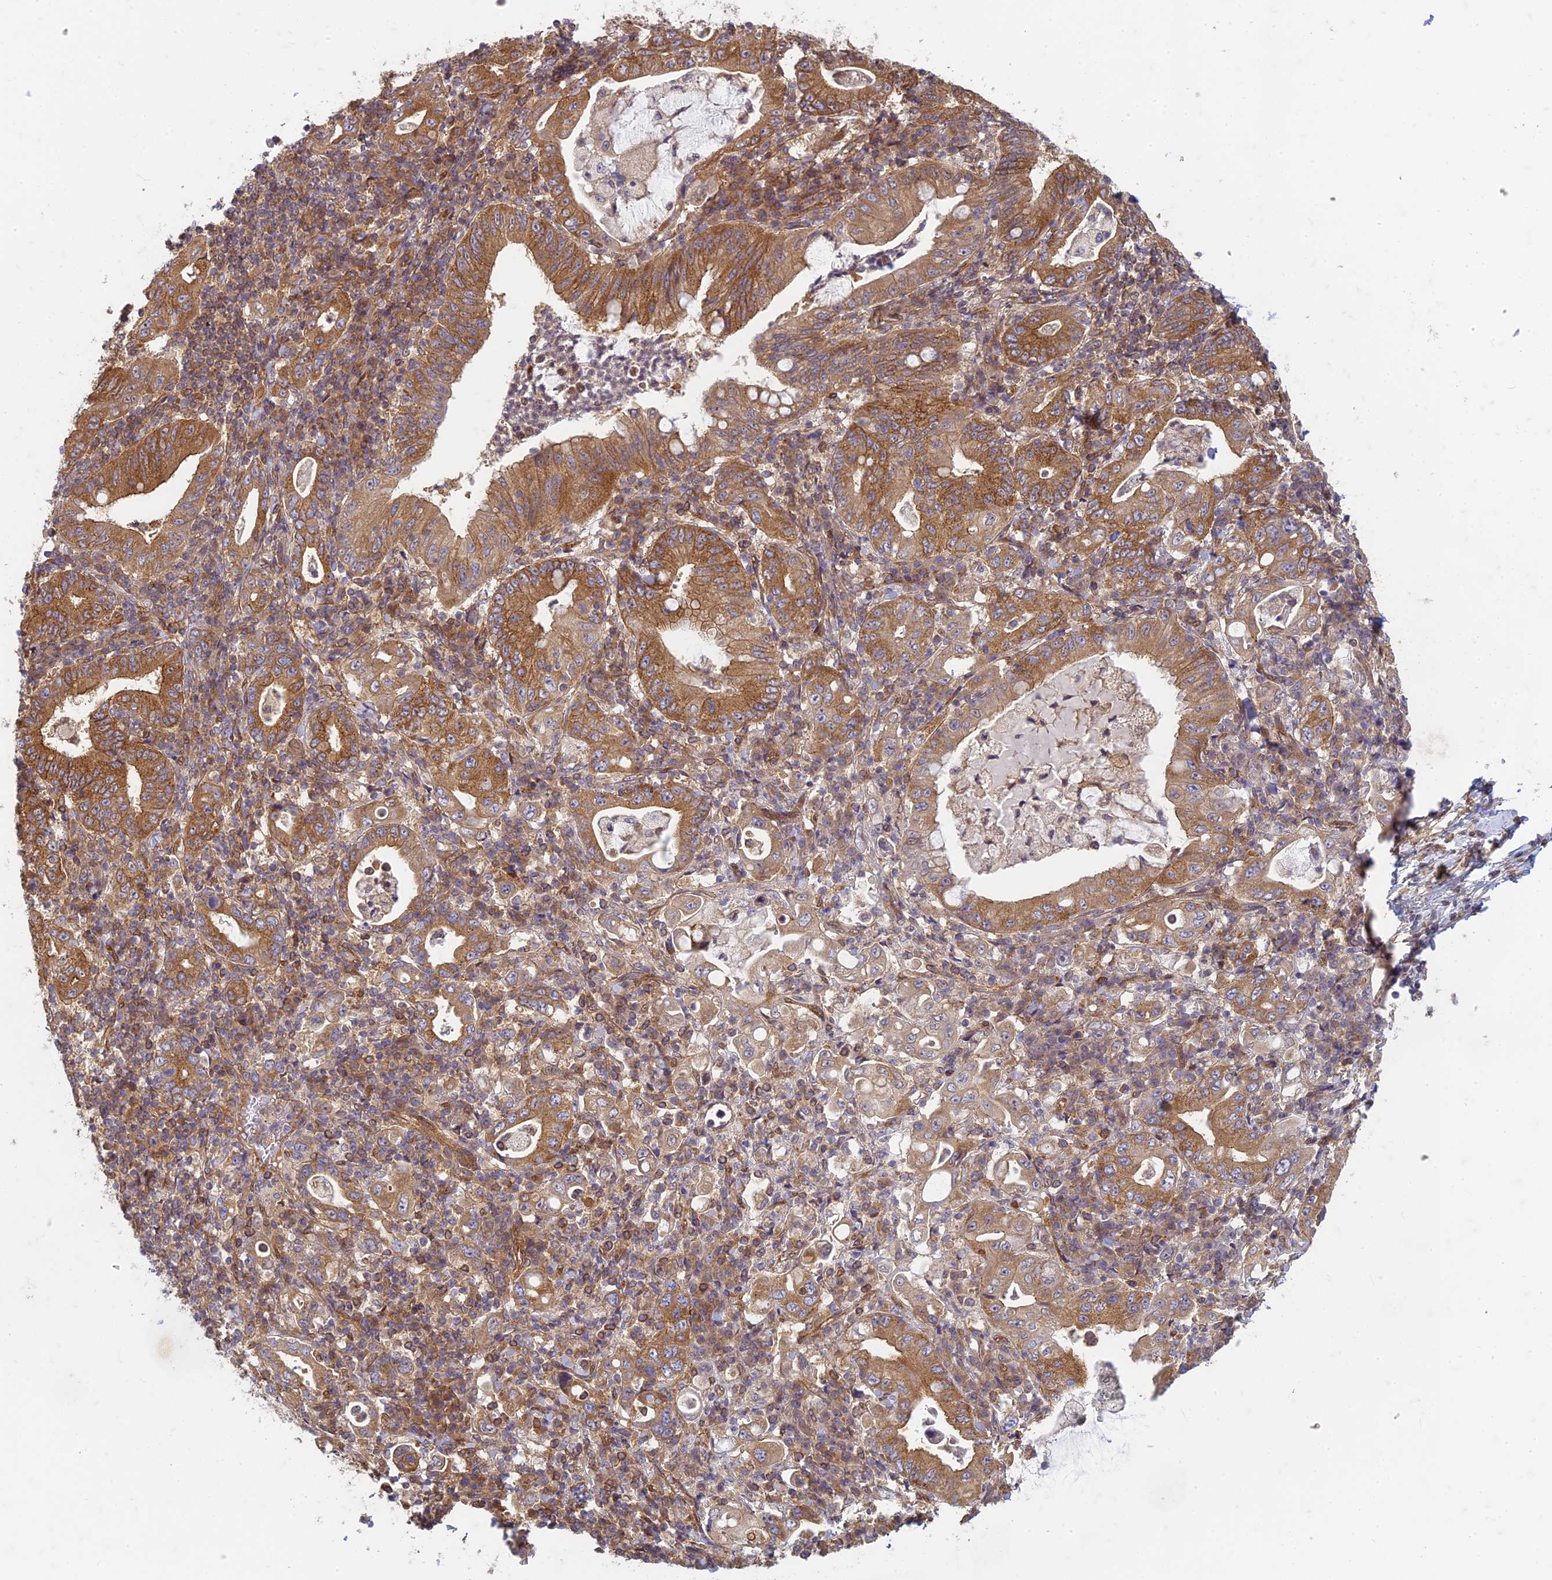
{"staining": {"intensity": "moderate", "quantity": ">75%", "location": "cytoplasmic/membranous"}, "tissue": "stomach cancer", "cell_type": "Tumor cells", "image_type": "cancer", "snomed": [{"axis": "morphology", "description": "Normal tissue, NOS"}, {"axis": "morphology", "description": "Adenocarcinoma, NOS"}, {"axis": "topography", "description": "Esophagus"}, {"axis": "topography", "description": "Stomach, upper"}, {"axis": "topography", "description": "Peripheral nerve tissue"}], "caption": "Protein staining of stomach adenocarcinoma tissue shows moderate cytoplasmic/membranous staining in about >75% of tumor cells. The staining was performed using DAB (3,3'-diaminobenzidine) to visualize the protein expression in brown, while the nuclei were stained in blue with hematoxylin (Magnification: 20x).", "gene": "TCF25", "patient": {"sex": "male", "age": 62}}